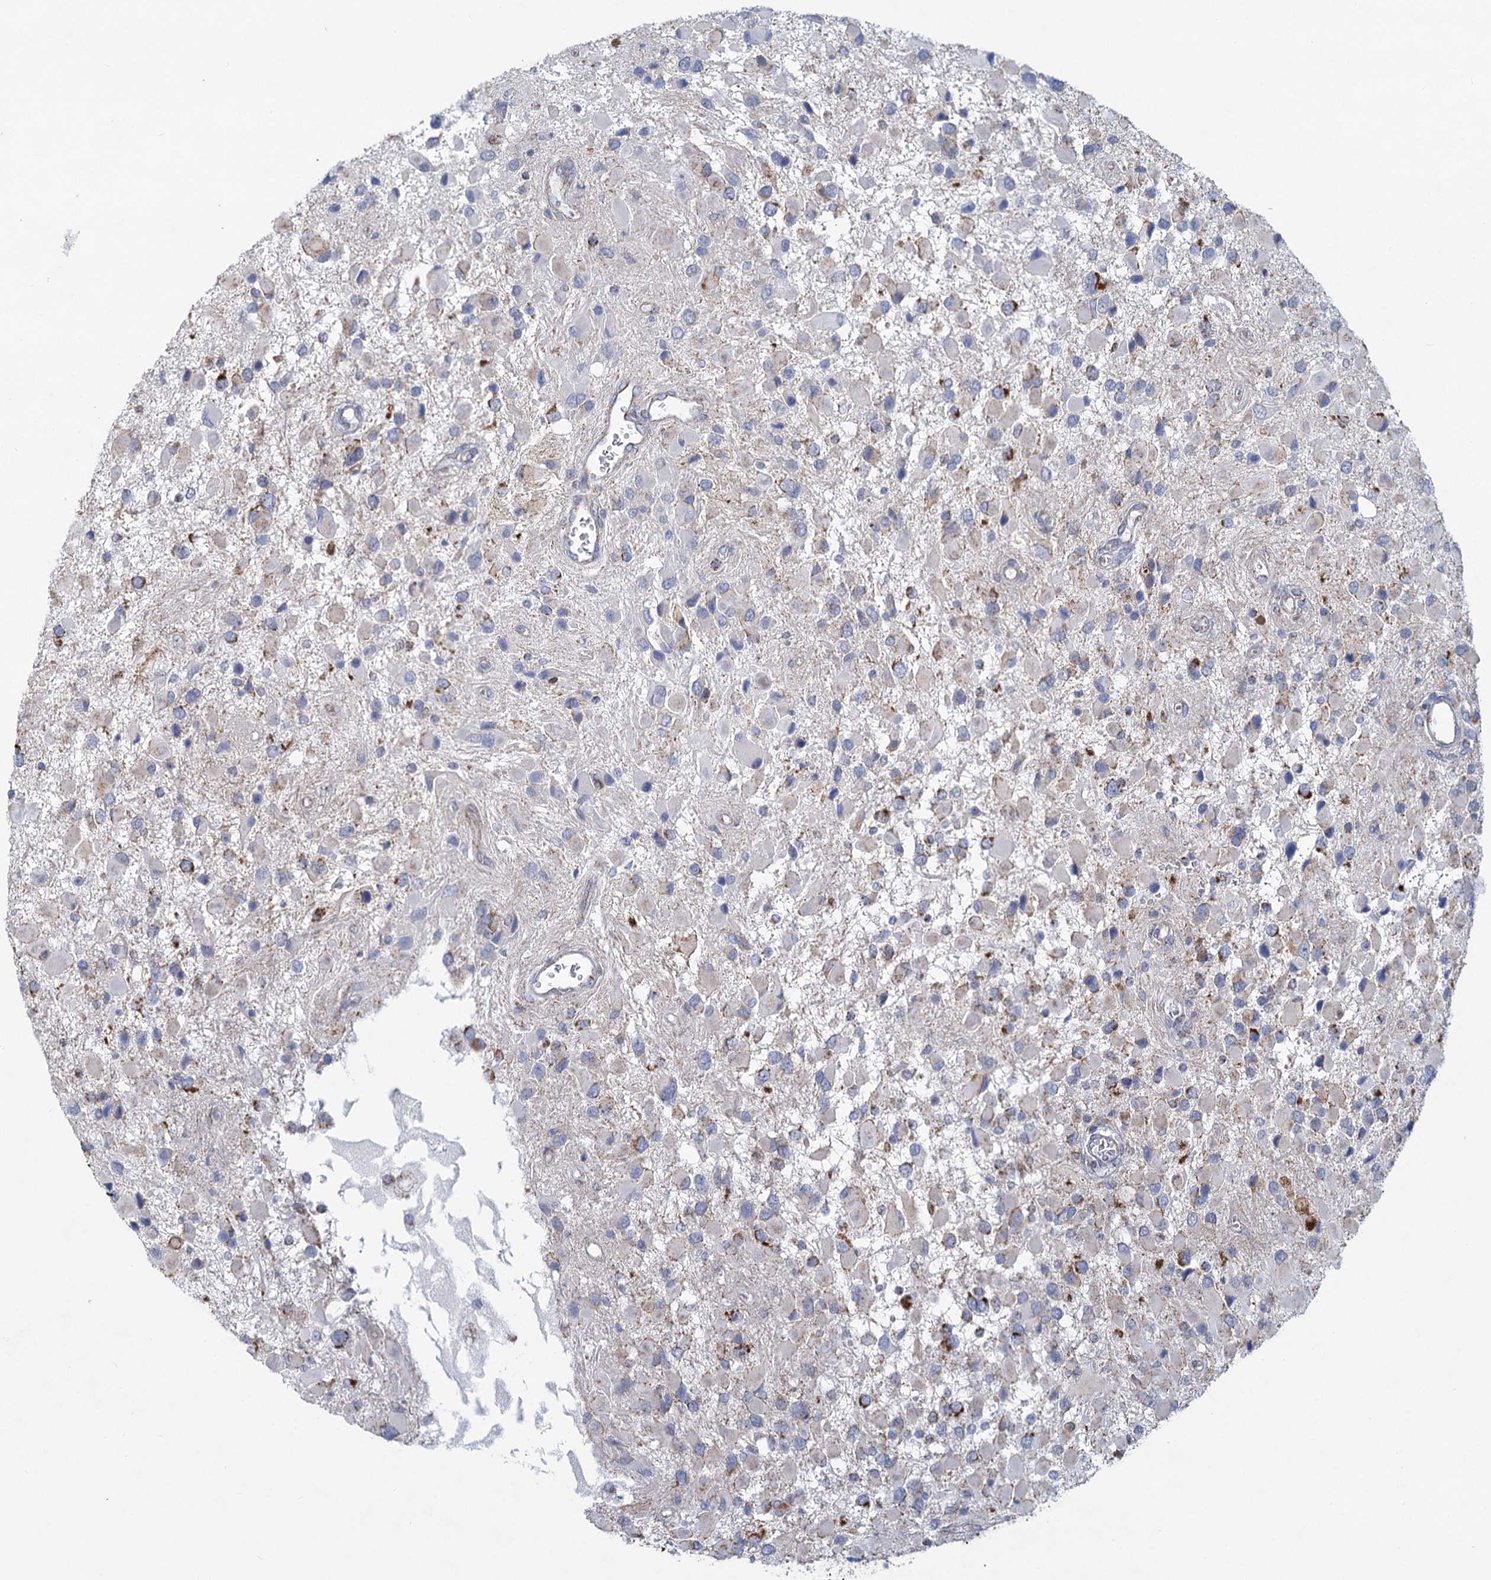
{"staining": {"intensity": "negative", "quantity": "none", "location": "none"}, "tissue": "glioma", "cell_type": "Tumor cells", "image_type": "cancer", "snomed": [{"axis": "morphology", "description": "Glioma, malignant, High grade"}, {"axis": "topography", "description": "Brain"}], "caption": "This histopathology image is of glioma stained with immunohistochemistry (IHC) to label a protein in brown with the nuclei are counter-stained blue. There is no expression in tumor cells.", "gene": "NDUFC2", "patient": {"sex": "male", "age": 53}}